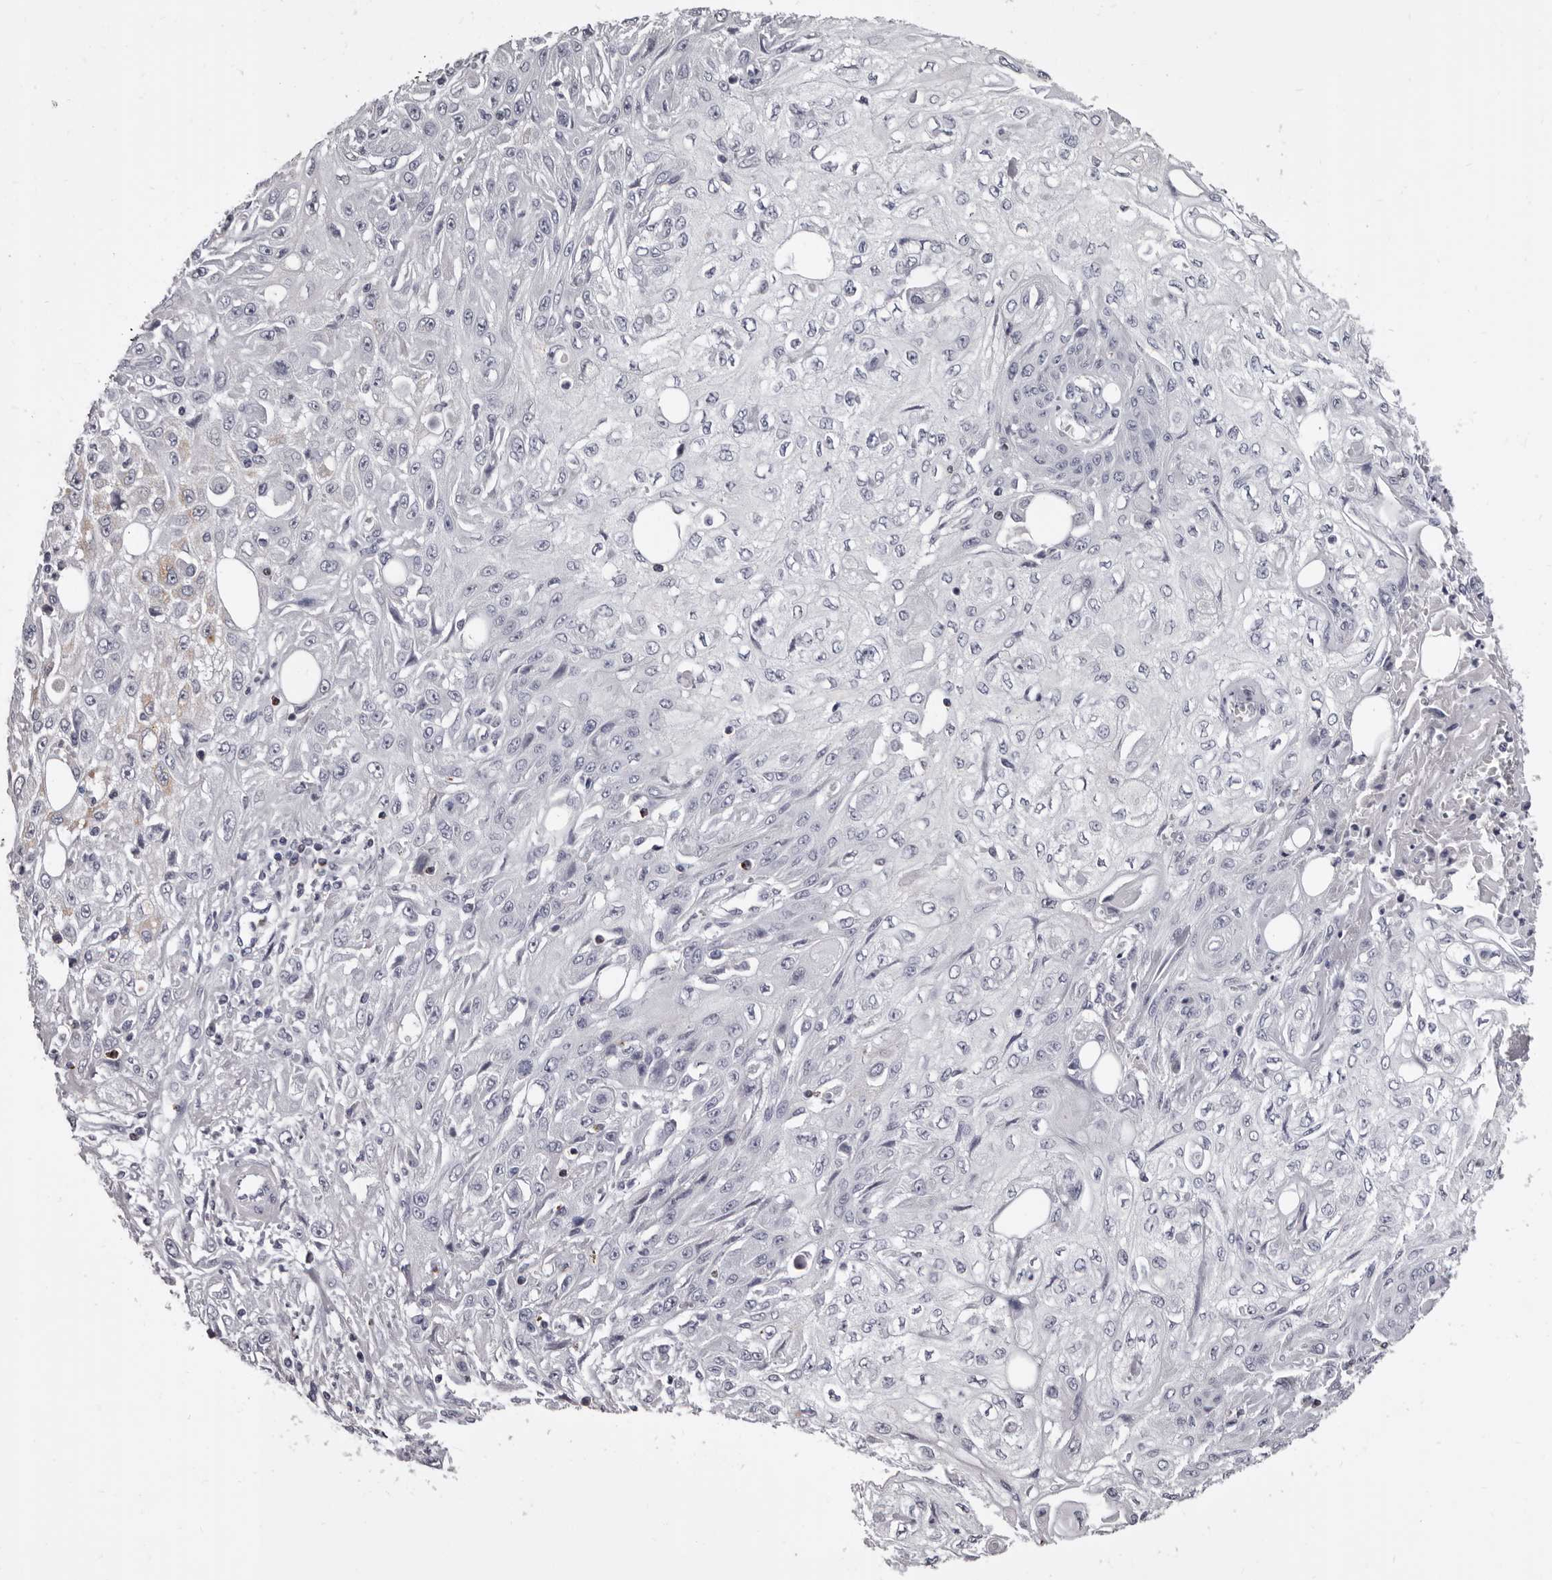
{"staining": {"intensity": "negative", "quantity": "none", "location": "none"}, "tissue": "skin cancer", "cell_type": "Tumor cells", "image_type": "cancer", "snomed": [{"axis": "morphology", "description": "Squamous cell carcinoma, NOS"}, {"axis": "morphology", "description": "Squamous cell carcinoma, metastatic, NOS"}, {"axis": "topography", "description": "Skin"}, {"axis": "topography", "description": "Lymph node"}], "caption": "The histopathology image demonstrates no staining of tumor cells in skin cancer.", "gene": "GZMH", "patient": {"sex": "male", "age": 75}}